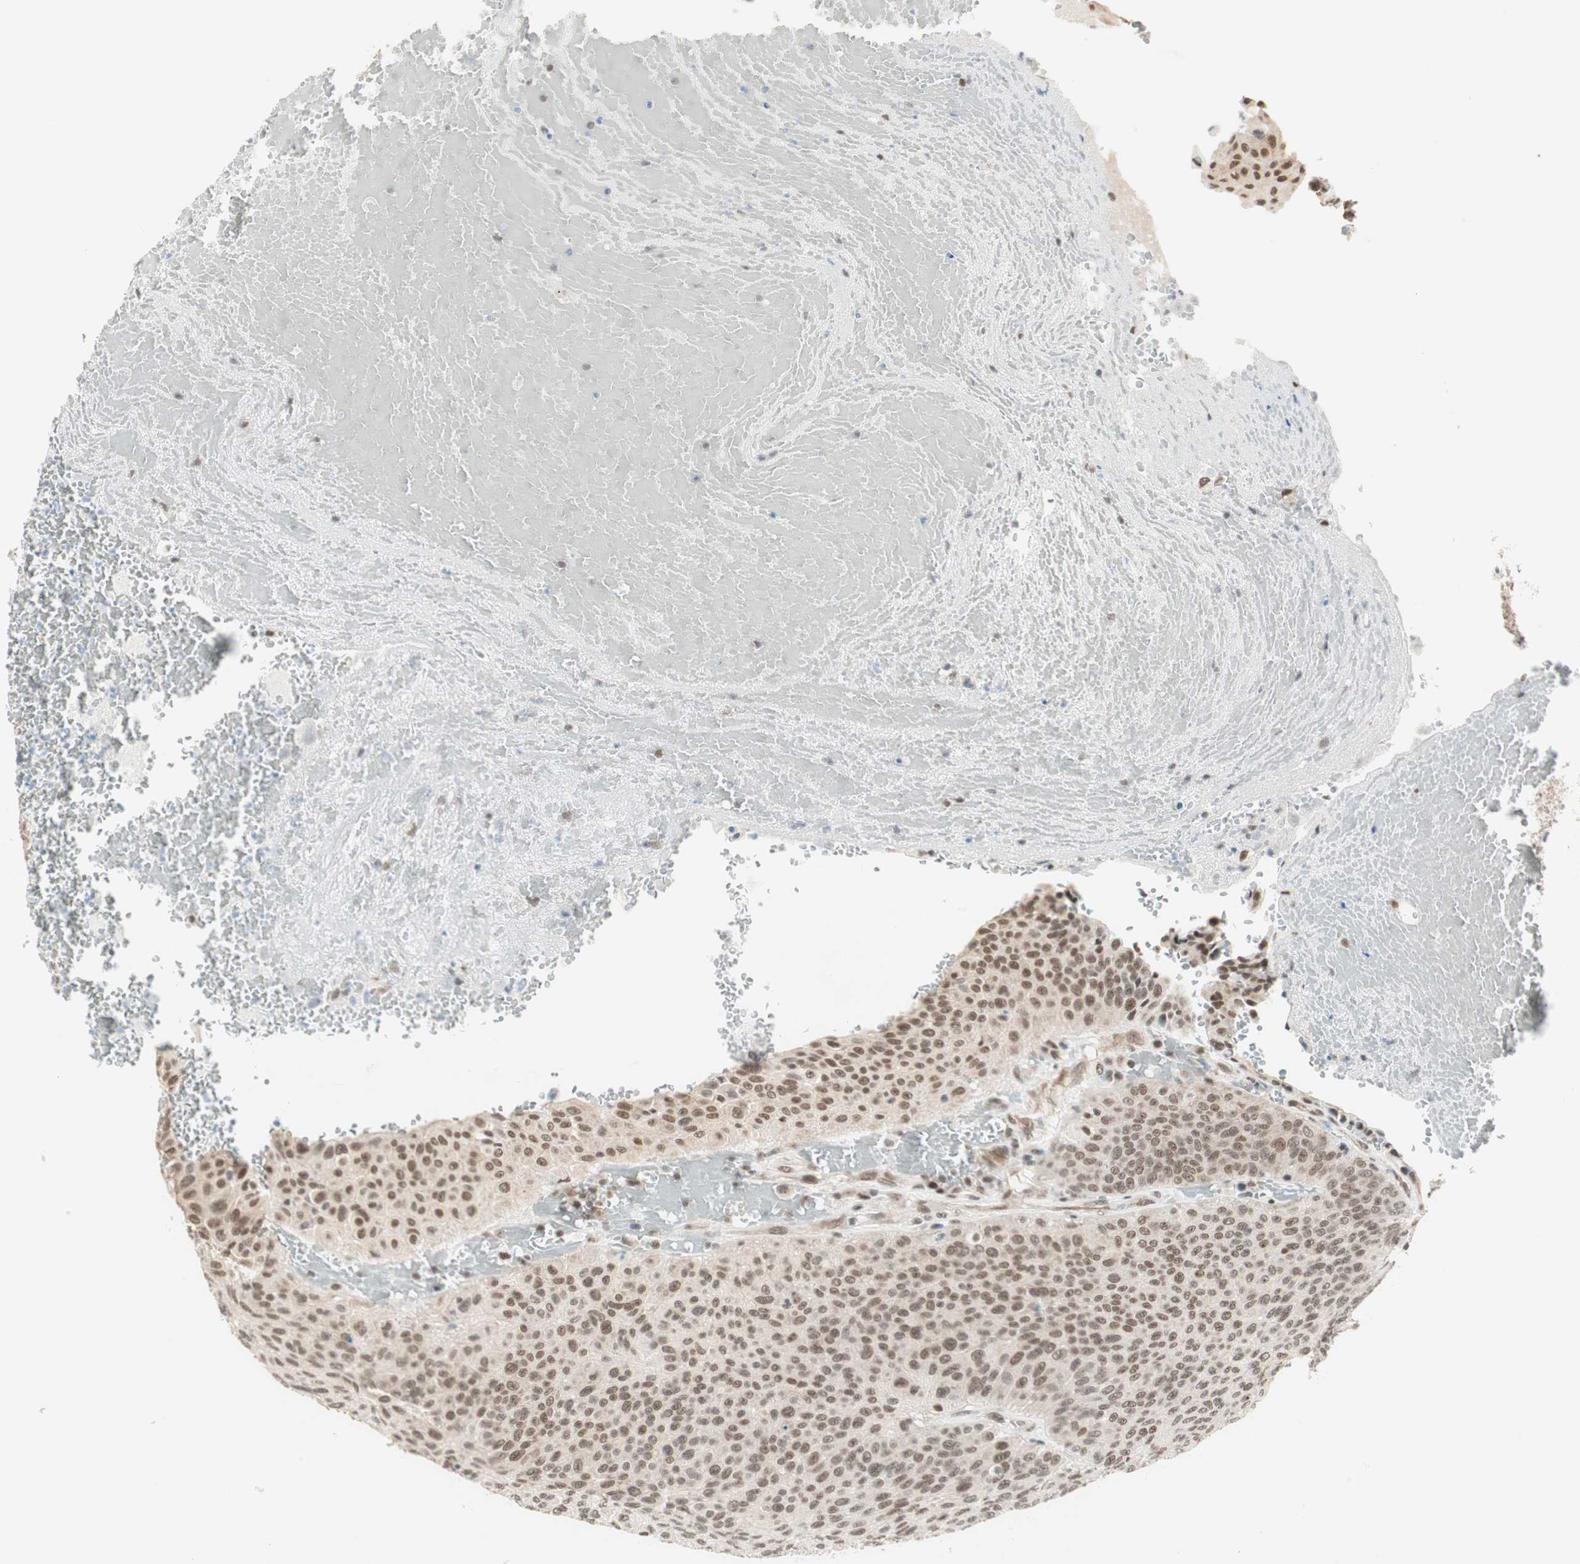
{"staining": {"intensity": "moderate", "quantity": ">75%", "location": "nuclear"}, "tissue": "urothelial cancer", "cell_type": "Tumor cells", "image_type": "cancer", "snomed": [{"axis": "morphology", "description": "Urothelial carcinoma, High grade"}, {"axis": "topography", "description": "Urinary bladder"}], "caption": "Immunohistochemistry (IHC) image of neoplastic tissue: high-grade urothelial carcinoma stained using immunohistochemistry (IHC) demonstrates medium levels of moderate protein expression localized specifically in the nuclear of tumor cells, appearing as a nuclear brown color.", "gene": "ZBTB17", "patient": {"sex": "male", "age": 66}}